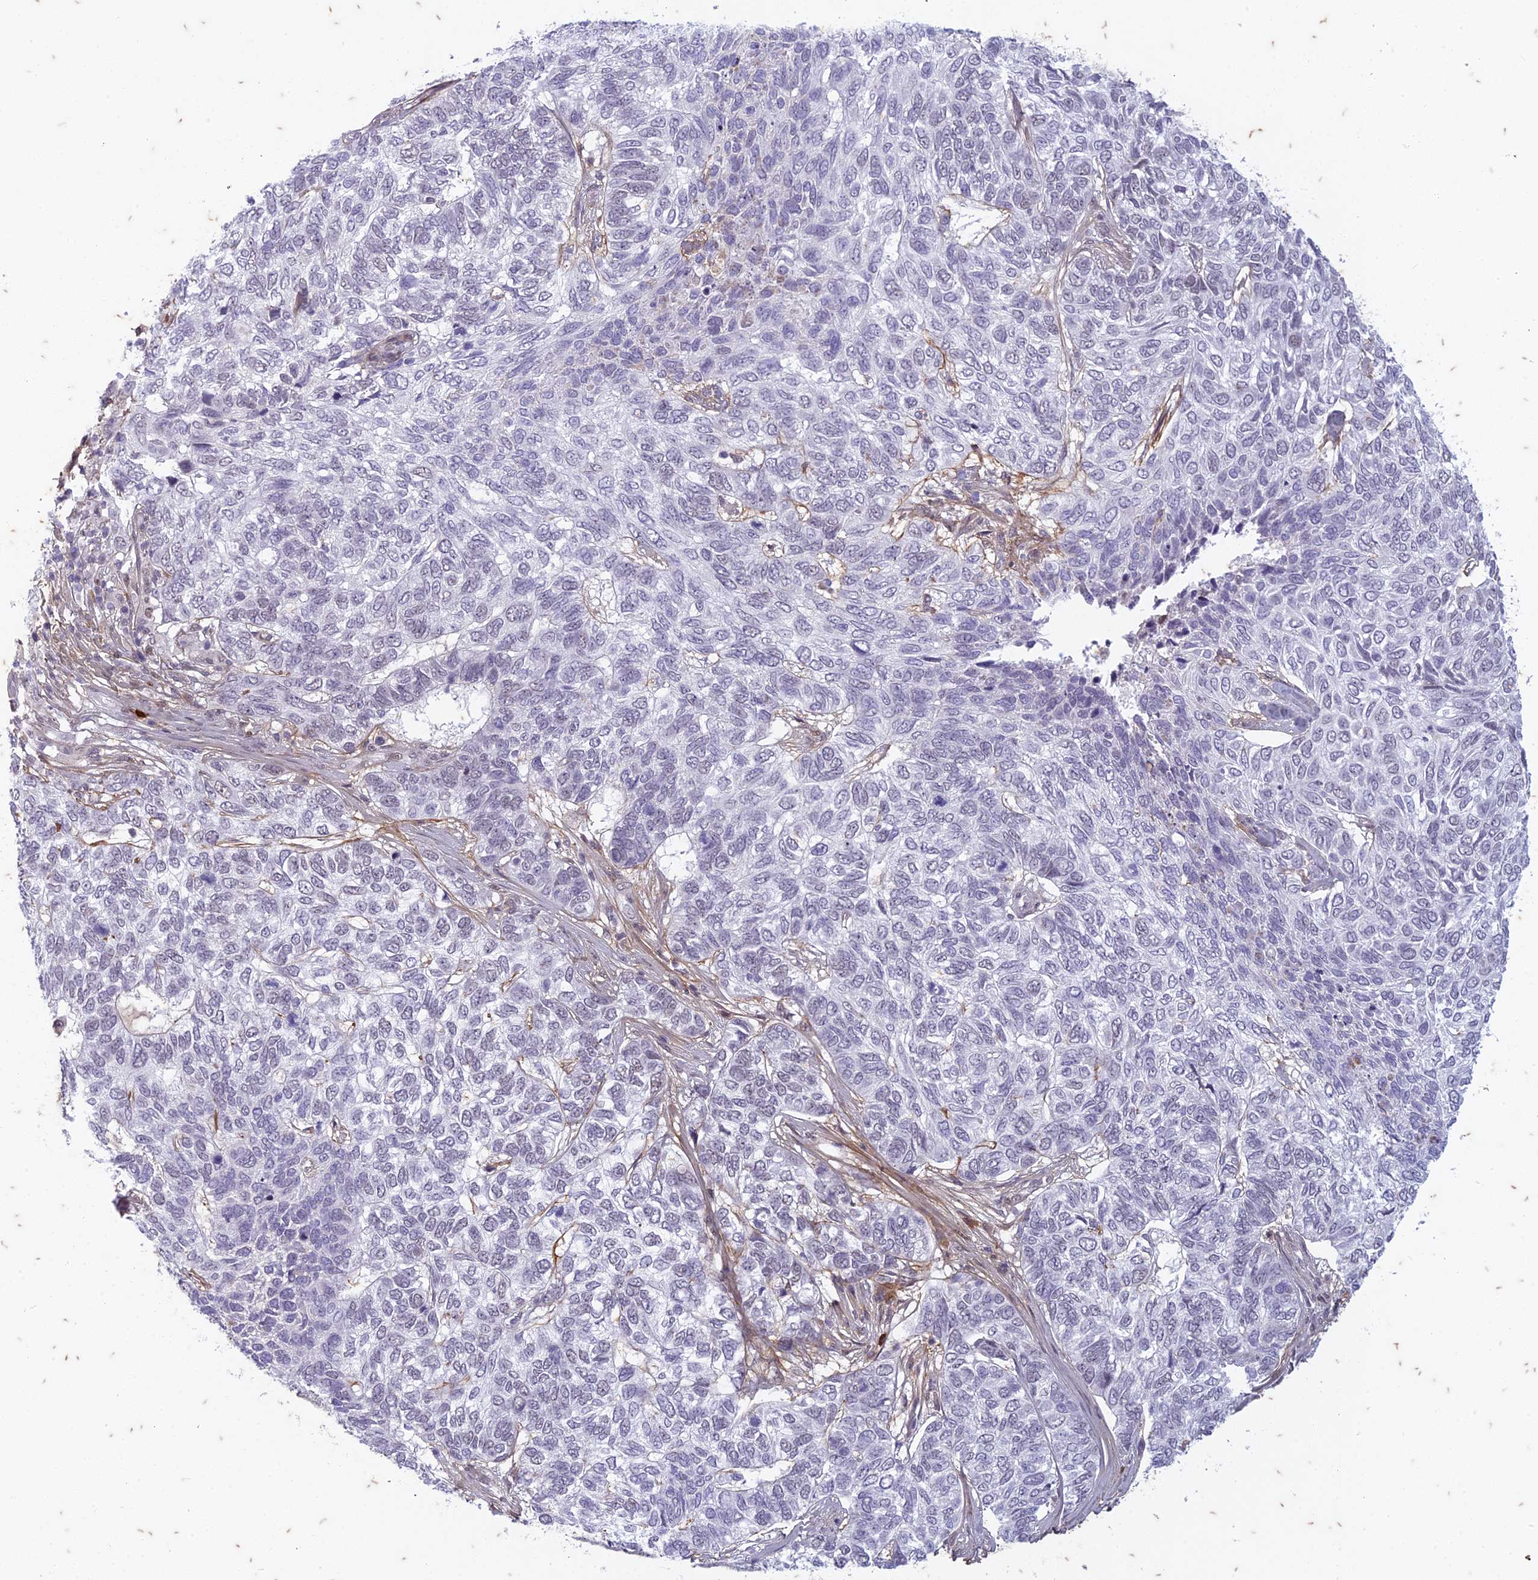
{"staining": {"intensity": "negative", "quantity": "none", "location": "none"}, "tissue": "skin cancer", "cell_type": "Tumor cells", "image_type": "cancer", "snomed": [{"axis": "morphology", "description": "Basal cell carcinoma"}, {"axis": "topography", "description": "Skin"}], "caption": "There is no significant expression in tumor cells of skin basal cell carcinoma.", "gene": "PABPN1L", "patient": {"sex": "female", "age": 65}}